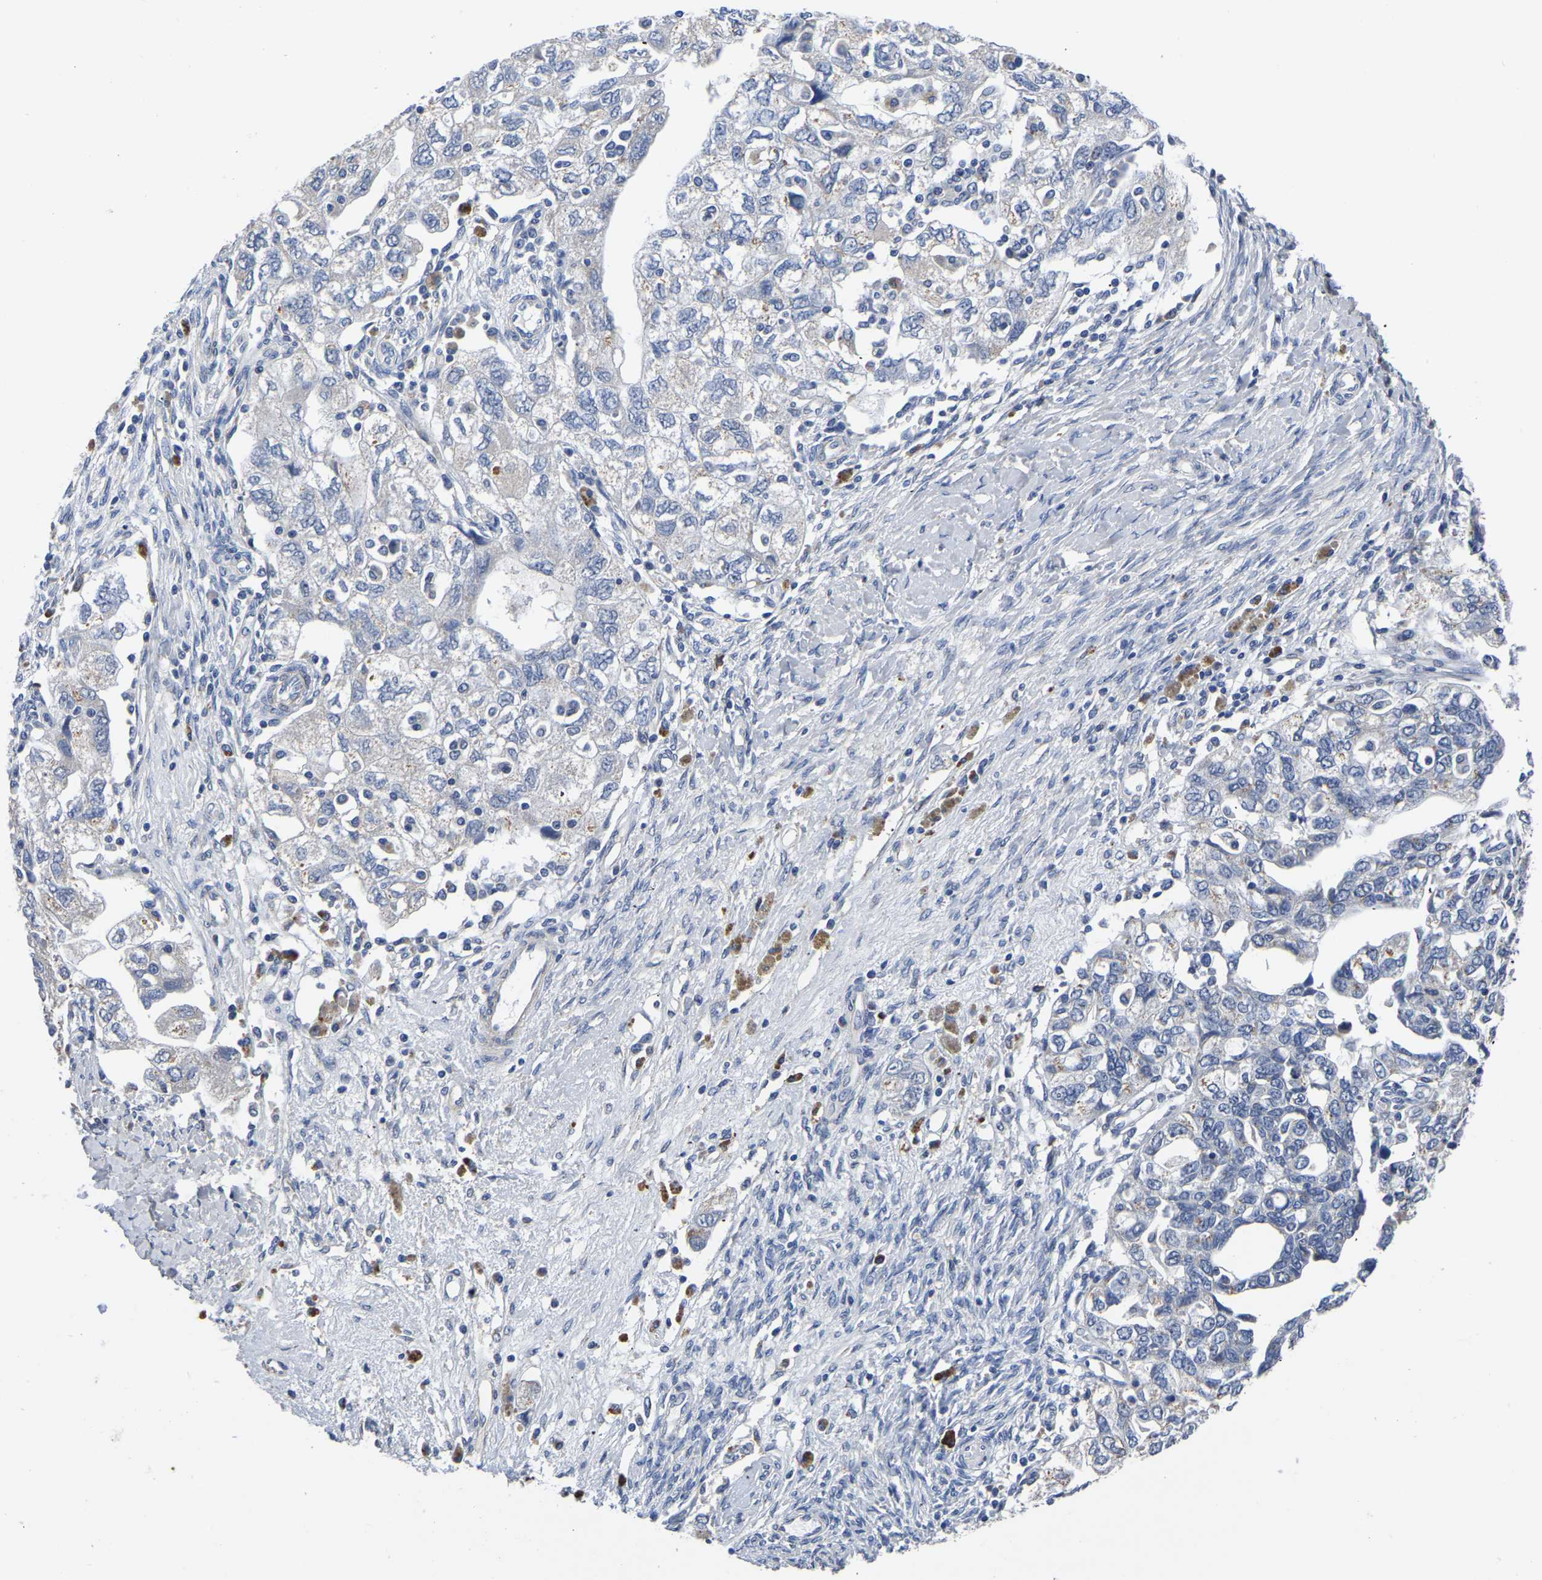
{"staining": {"intensity": "negative", "quantity": "none", "location": "none"}, "tissue": "ovarian cancer", "cell_type": "Tumor cells", "image_type": "cancer", "snomed": [{"axis": "morphology", "description": "Carcinoma, NOS"}, {"axis": "morphology", "description": "Cystadenocarcinoma, serous, NOS"}, {"axis": "topography", "description": "Ovary"}], "caption": "Tumor cells show no significant protein expression in serous cystadenocarcinoma (ovarian).", "gene": "PDLIM7", "patient": {"sex": "female", "age": 69}}